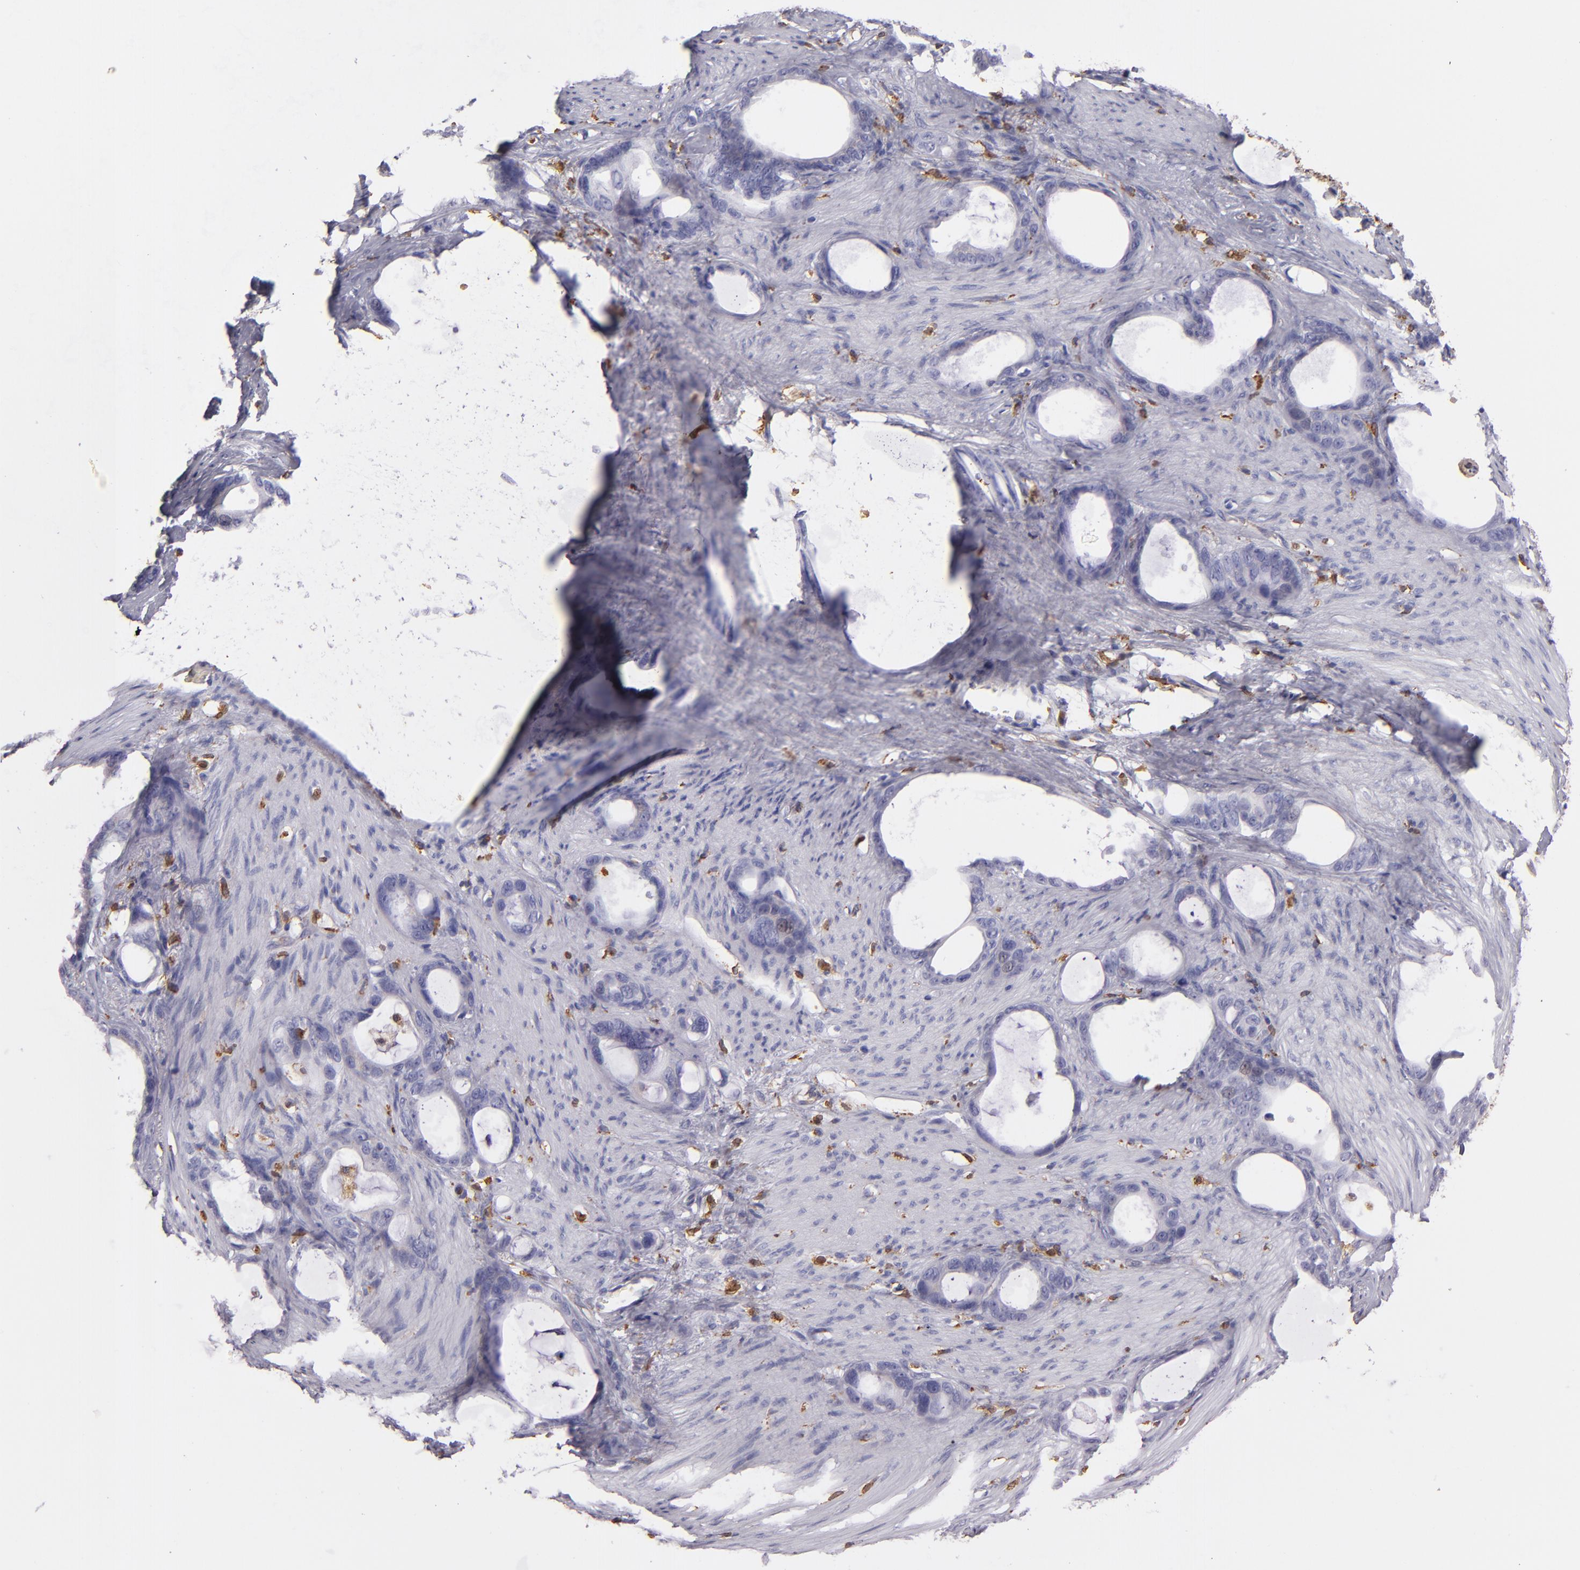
{"staining": {"intensity": "negative", "quantity": "none", "location": "none"}, "tissue": "stomach cancer", "cell_type": "Tumor cells", "image_type": "cancer", "snomed": [{"axis": "morphology", "description": "Adenocarcinoma, NOS"}, {"axis": "topography", "description": "Stomach"}], "caption": "Immunohistochemistry of human stomach cancer shows no positivity in tumor cells. Brightfield microscopy of immunohistochemistry stained with DAB (3,3'-diaminobenzidine) (brown) and hematoxylin (blue), captured at high magnification.", "gene": "CD74", "patient": {"sex": "female", "age": 75}}